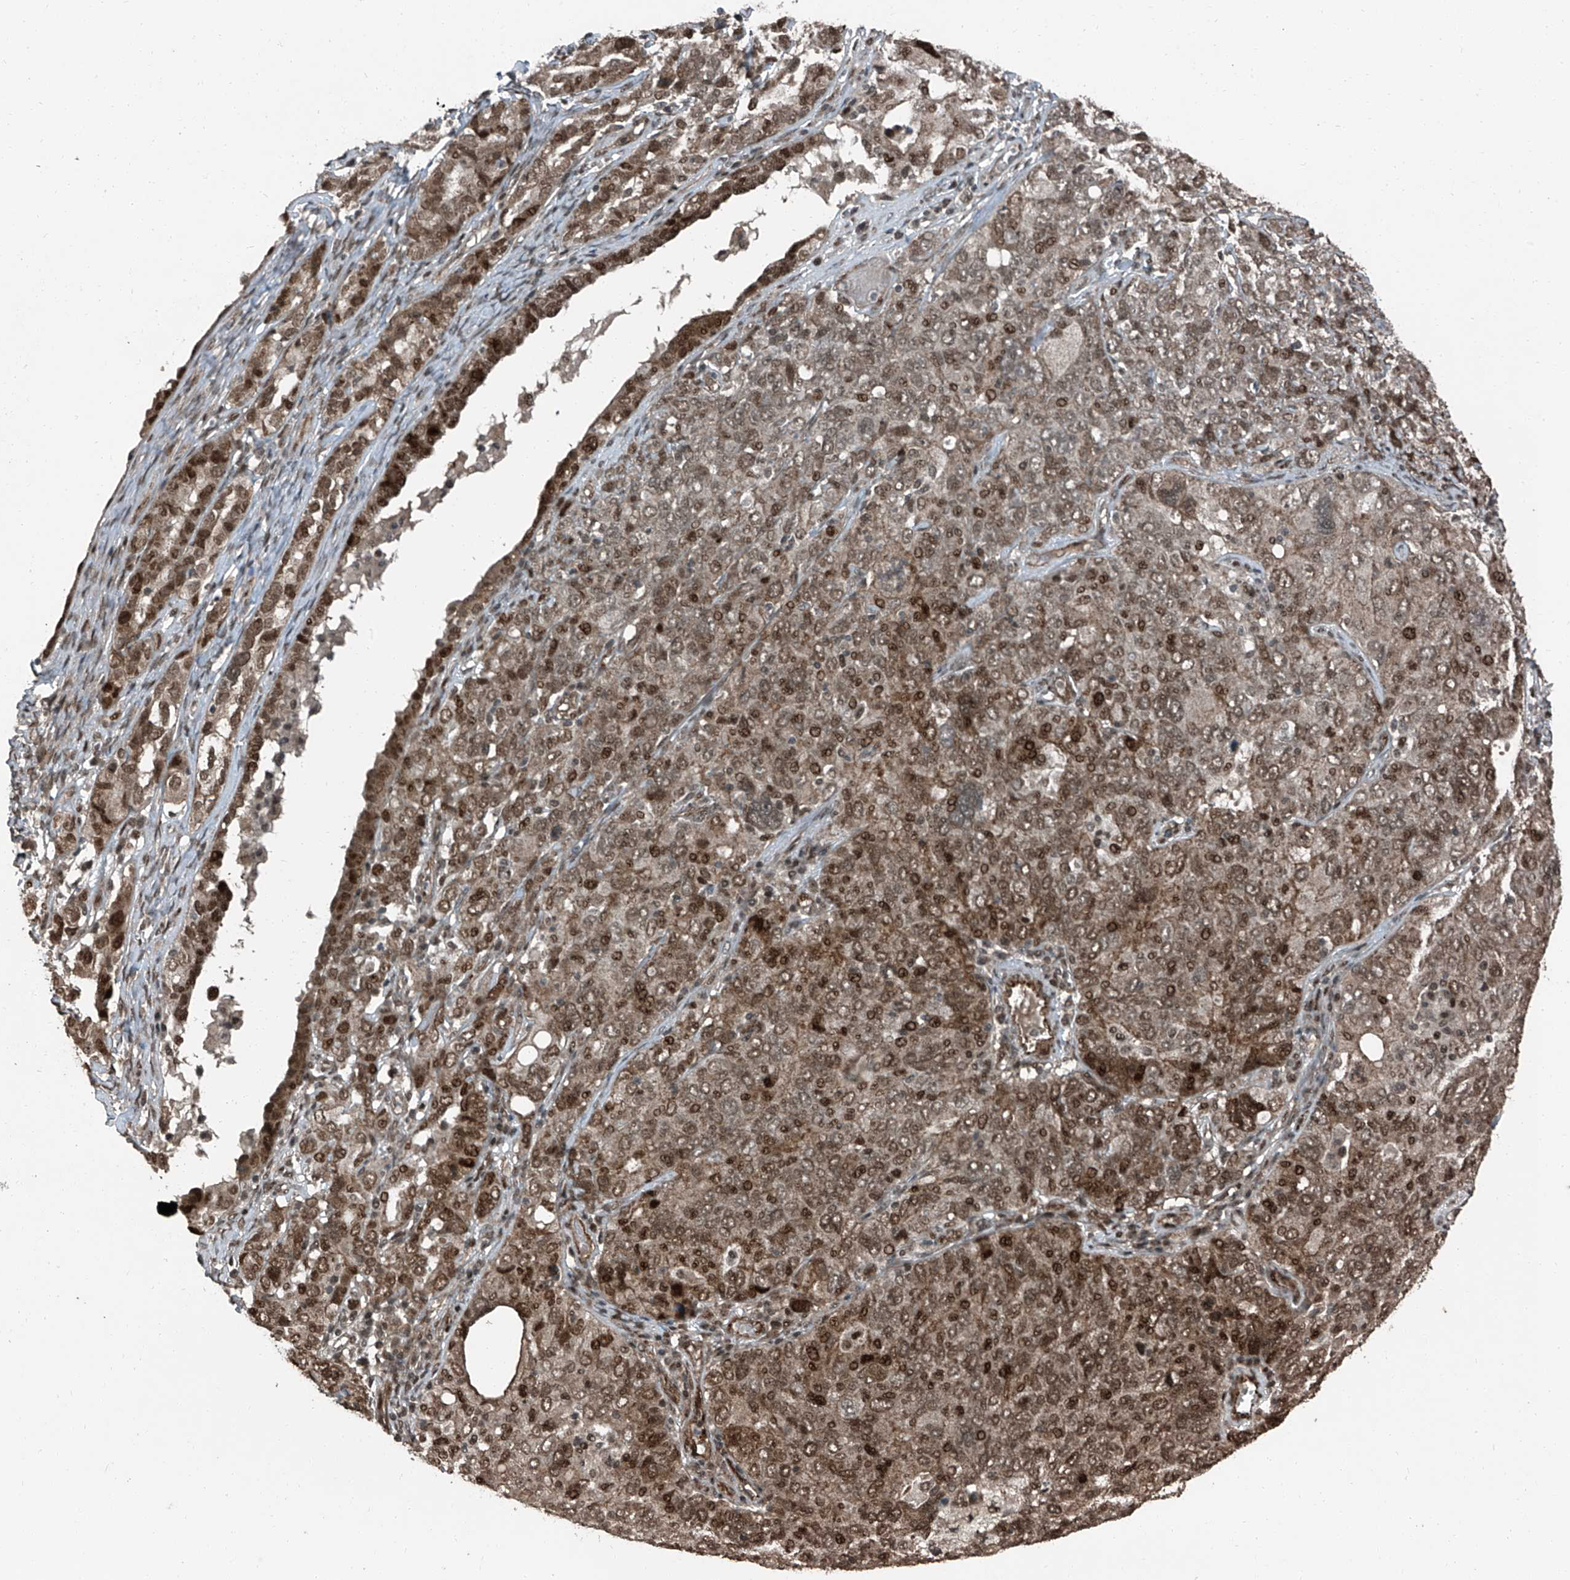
{"staining": {"intensity": "moderate", "quantity": ">75%", "location": "cytoplasmic/membranous,nuclear"}, "tissue": "ovarian cancer", "cell_type": "Tumor cells", "image_type": "cancer", "snomed": [{"axis": "morphology", "description": "Carcinoma, endometroid"}, {"axis": "topography", "description": "Ovary"}], "caption": "Ovarian endometroid carcinoma stained with a brown dye demonstrates moderate cytoplasmic/membranous and nuclear positive expression in about >75% of tumor cells.", "gene": "ZNF570", "patient": {"sex": "female", "age": 62}}